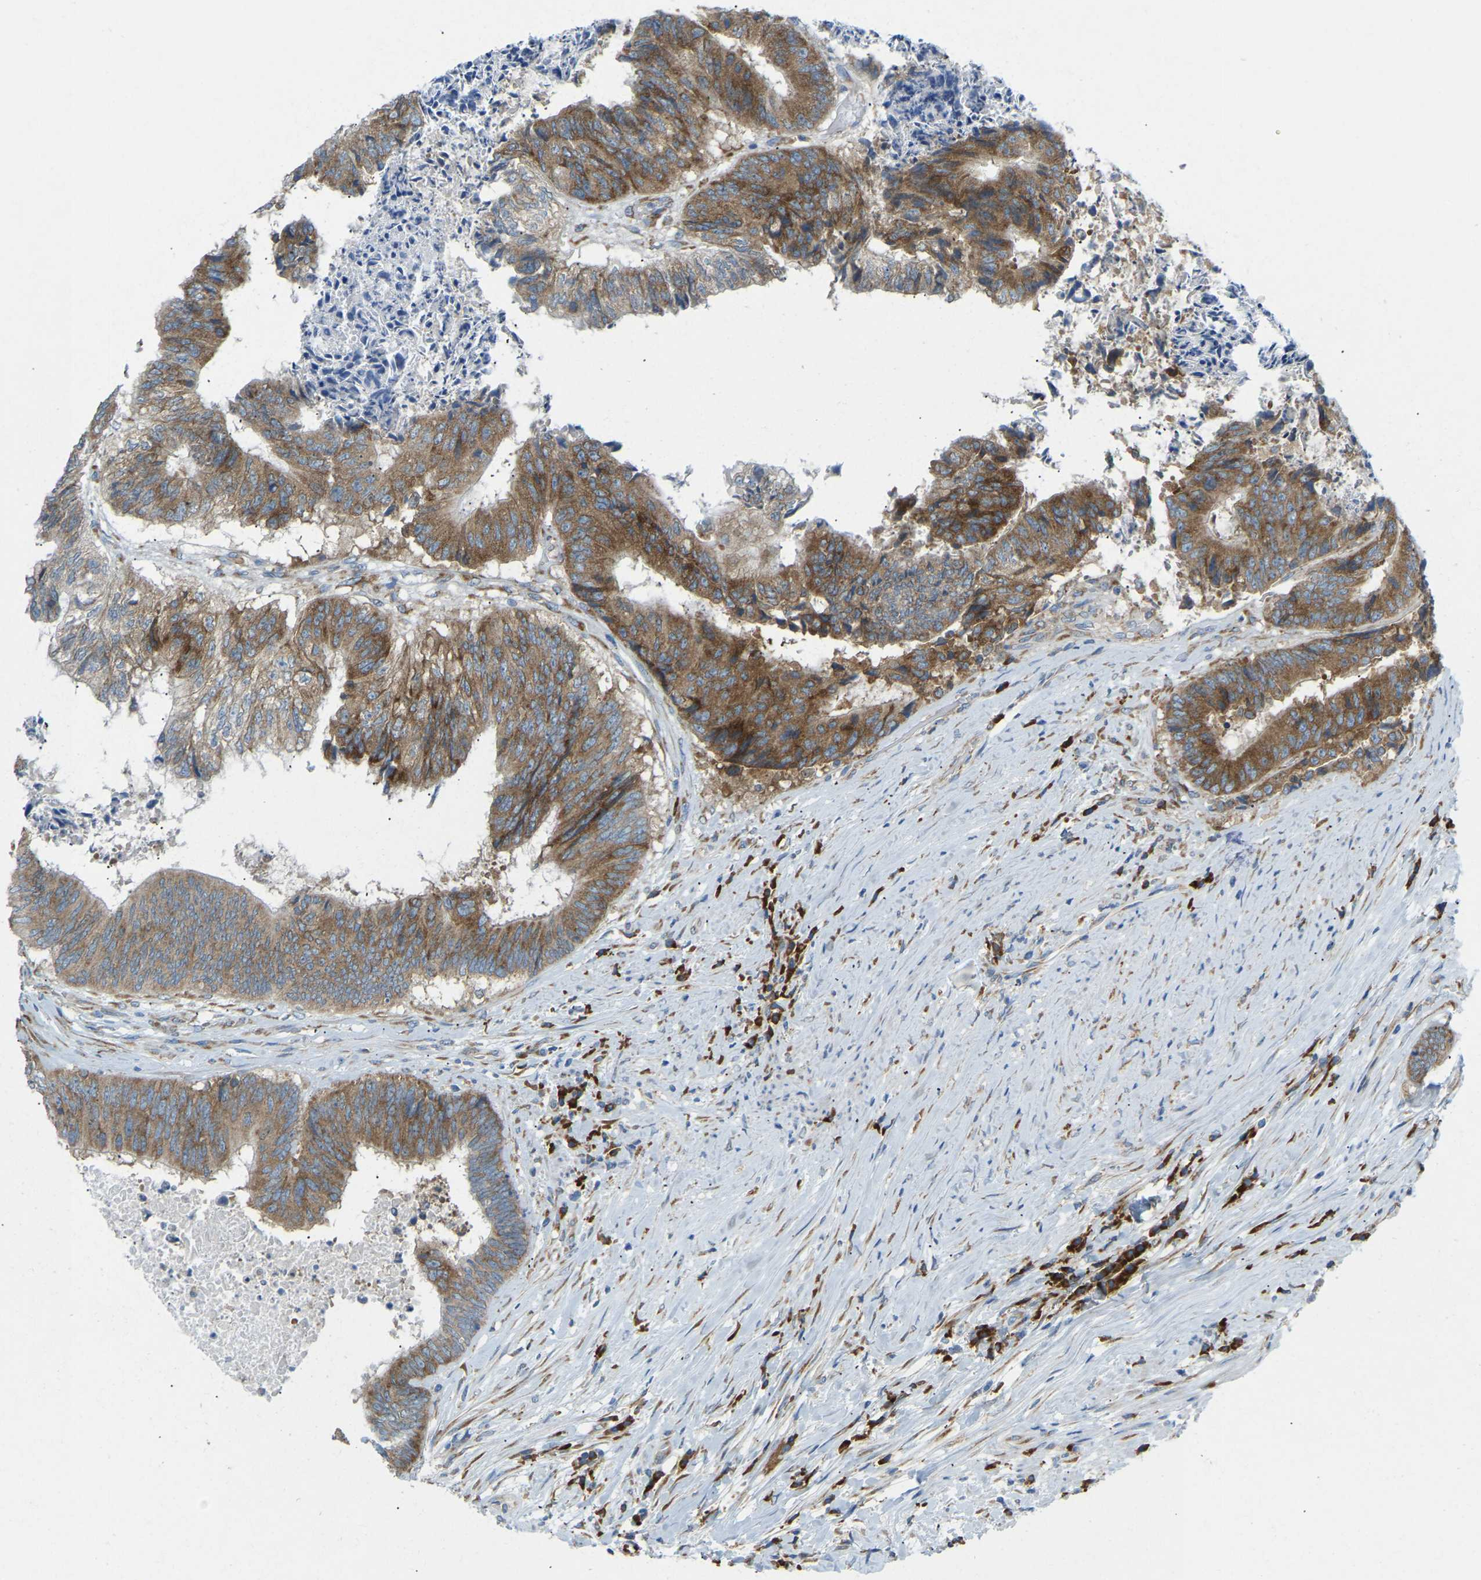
{"staining": {"intensity": "moderate", "quantity": ">75%", "location": "cytoplasmic/membranous"}, "tissue": "colorectal cancer", "cell_type": "Tumor cells", "image_type": "cancer", "snomed": [{"axis": "morphology", "description": "Adenocarcinoma, NOS"}, {"axis": "topography", "description": "Rectum"}], "caption": "Tumor cells display moderate cytoplasmic/membranous staining in about >75% of cells in colorectal cancer.", "gene": "SND1", "patient": {"sex": "male", "age": 72}}